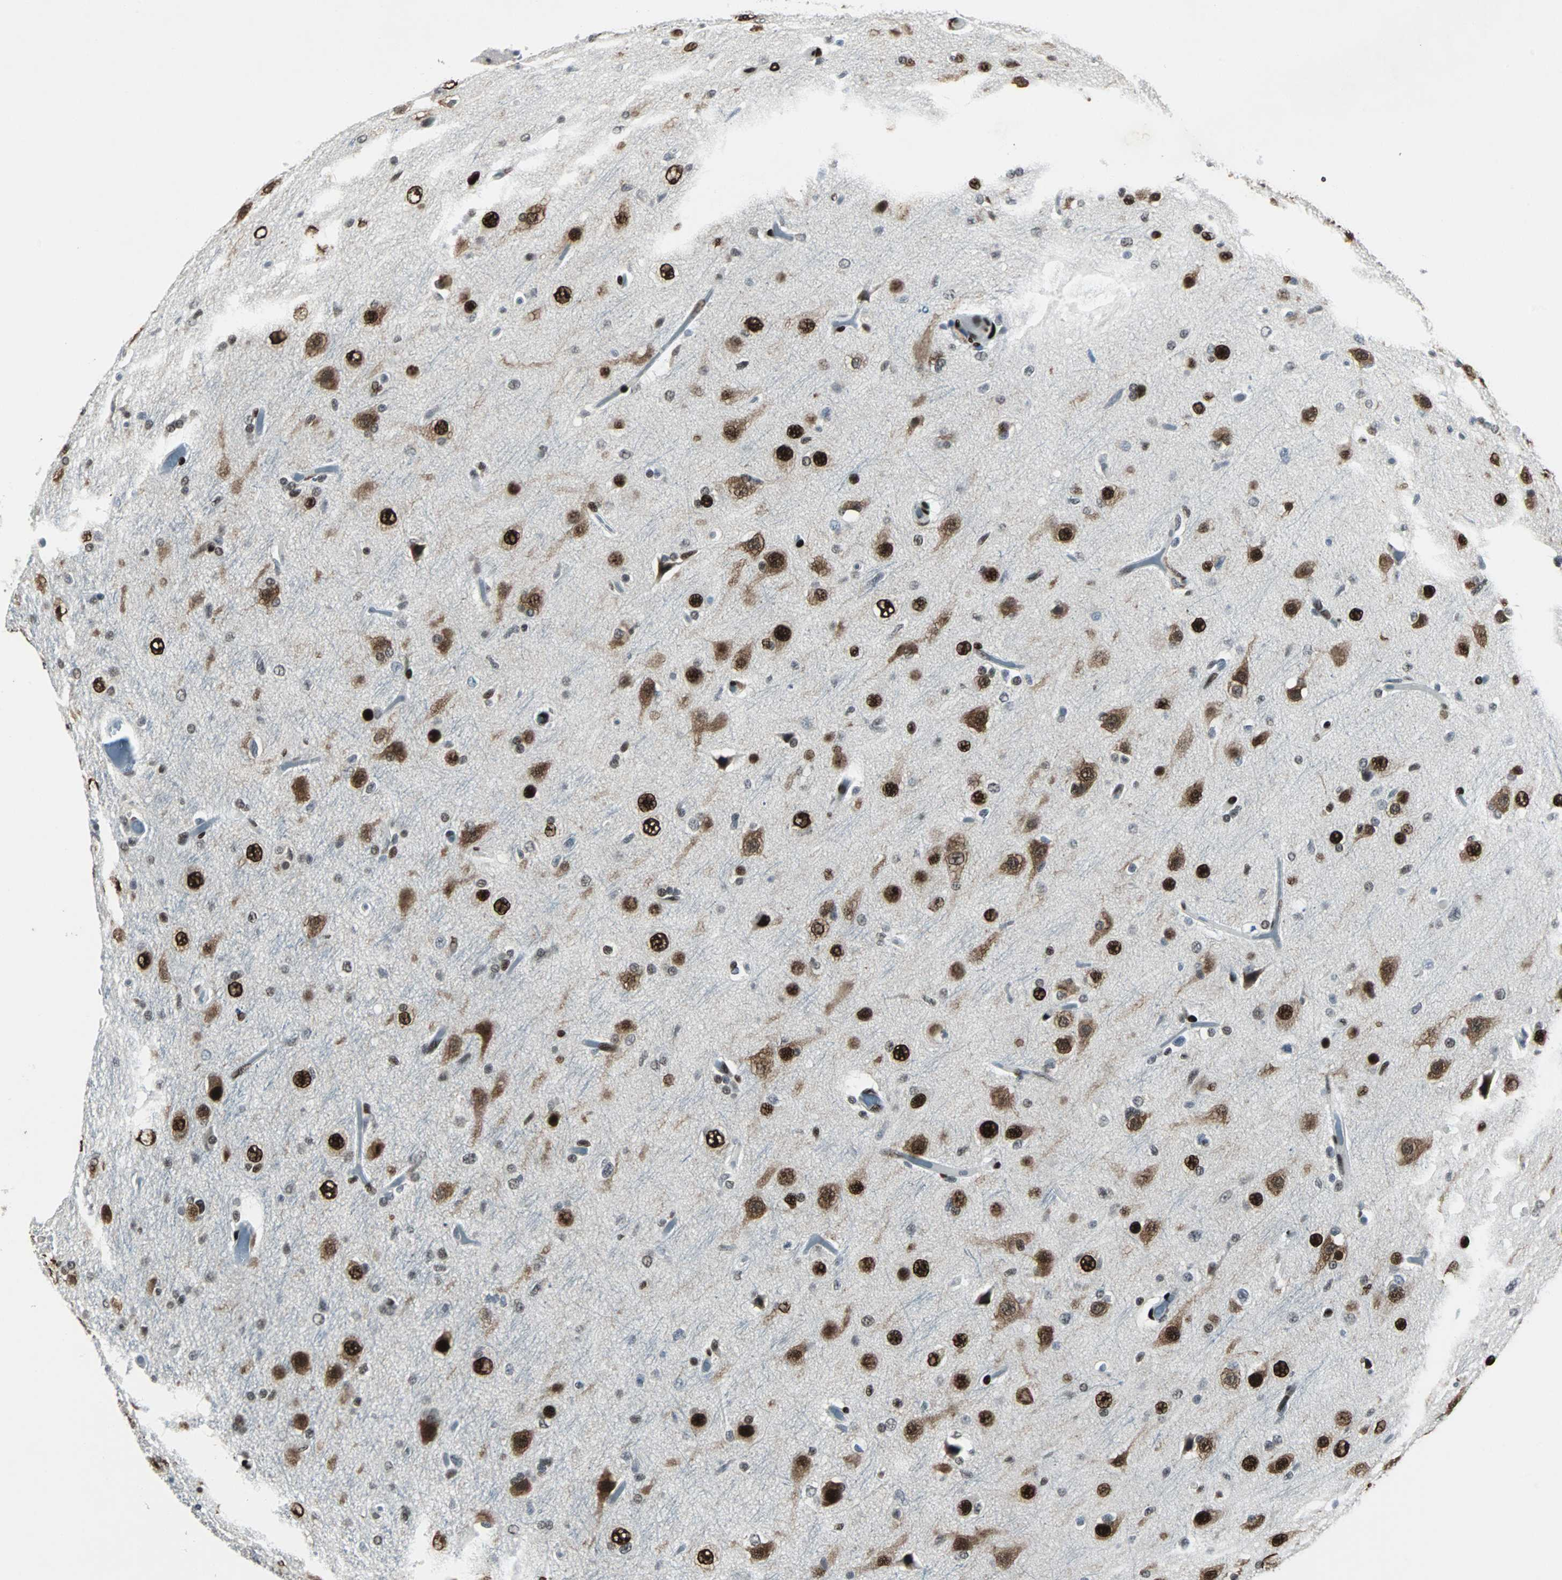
{"staining": {"intensity": "strong", "quantity": ">75%", "location": "nuclear"}, "tissue": "glioma", "cell_type": "Tumor cells", "image_type": "cancer", "snomed": [{"axis": "morphology", "description": "Glioma, malignant, High grade"}, {"axis": "topography", "description": "Brain"}], "caption": "A histopathology image showing strong nuclear staining in about >75% of tumor cells in malignant glioma (high-grade), as visualized by brown immunohistochemical staining.", "gene": "MEF2D", "patient": {"sex": "male", "age": 33}}